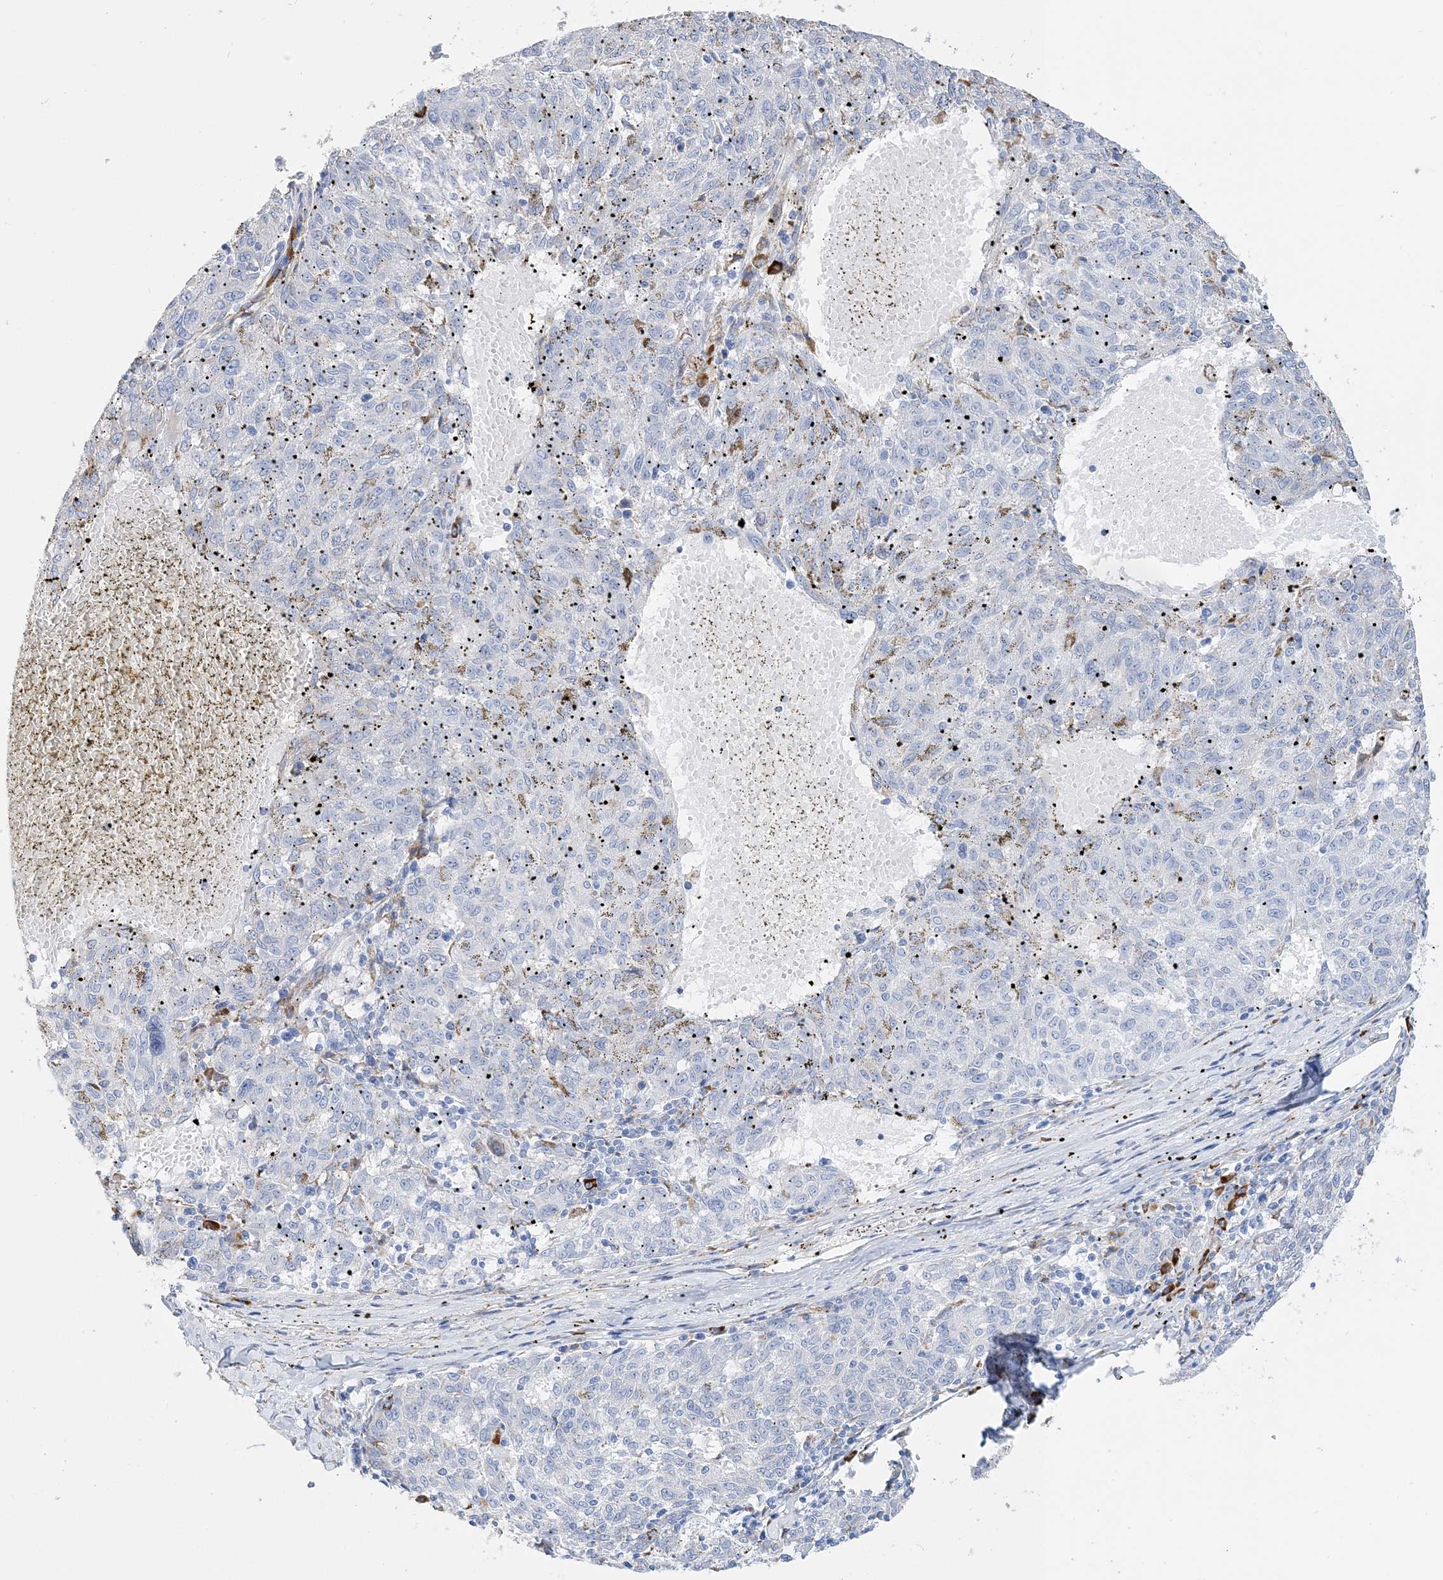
{"staining": {"intensity": "negative", "quantity": "none", "location": "none"}, "tissue": "melanoma", "cell_type": "Tumor cells", "image_type": "cancer", "snomed": [{"axis": "morphology", "description": "Malignant melanoma, NOS"}, {"axis": "topography", "description": "Skin"}], "caption": "IHC of melanoma demonstrates no staining in tumor cells.", "gene": "TSPYL6", "patient": {"sex": "female", "age": 72}}